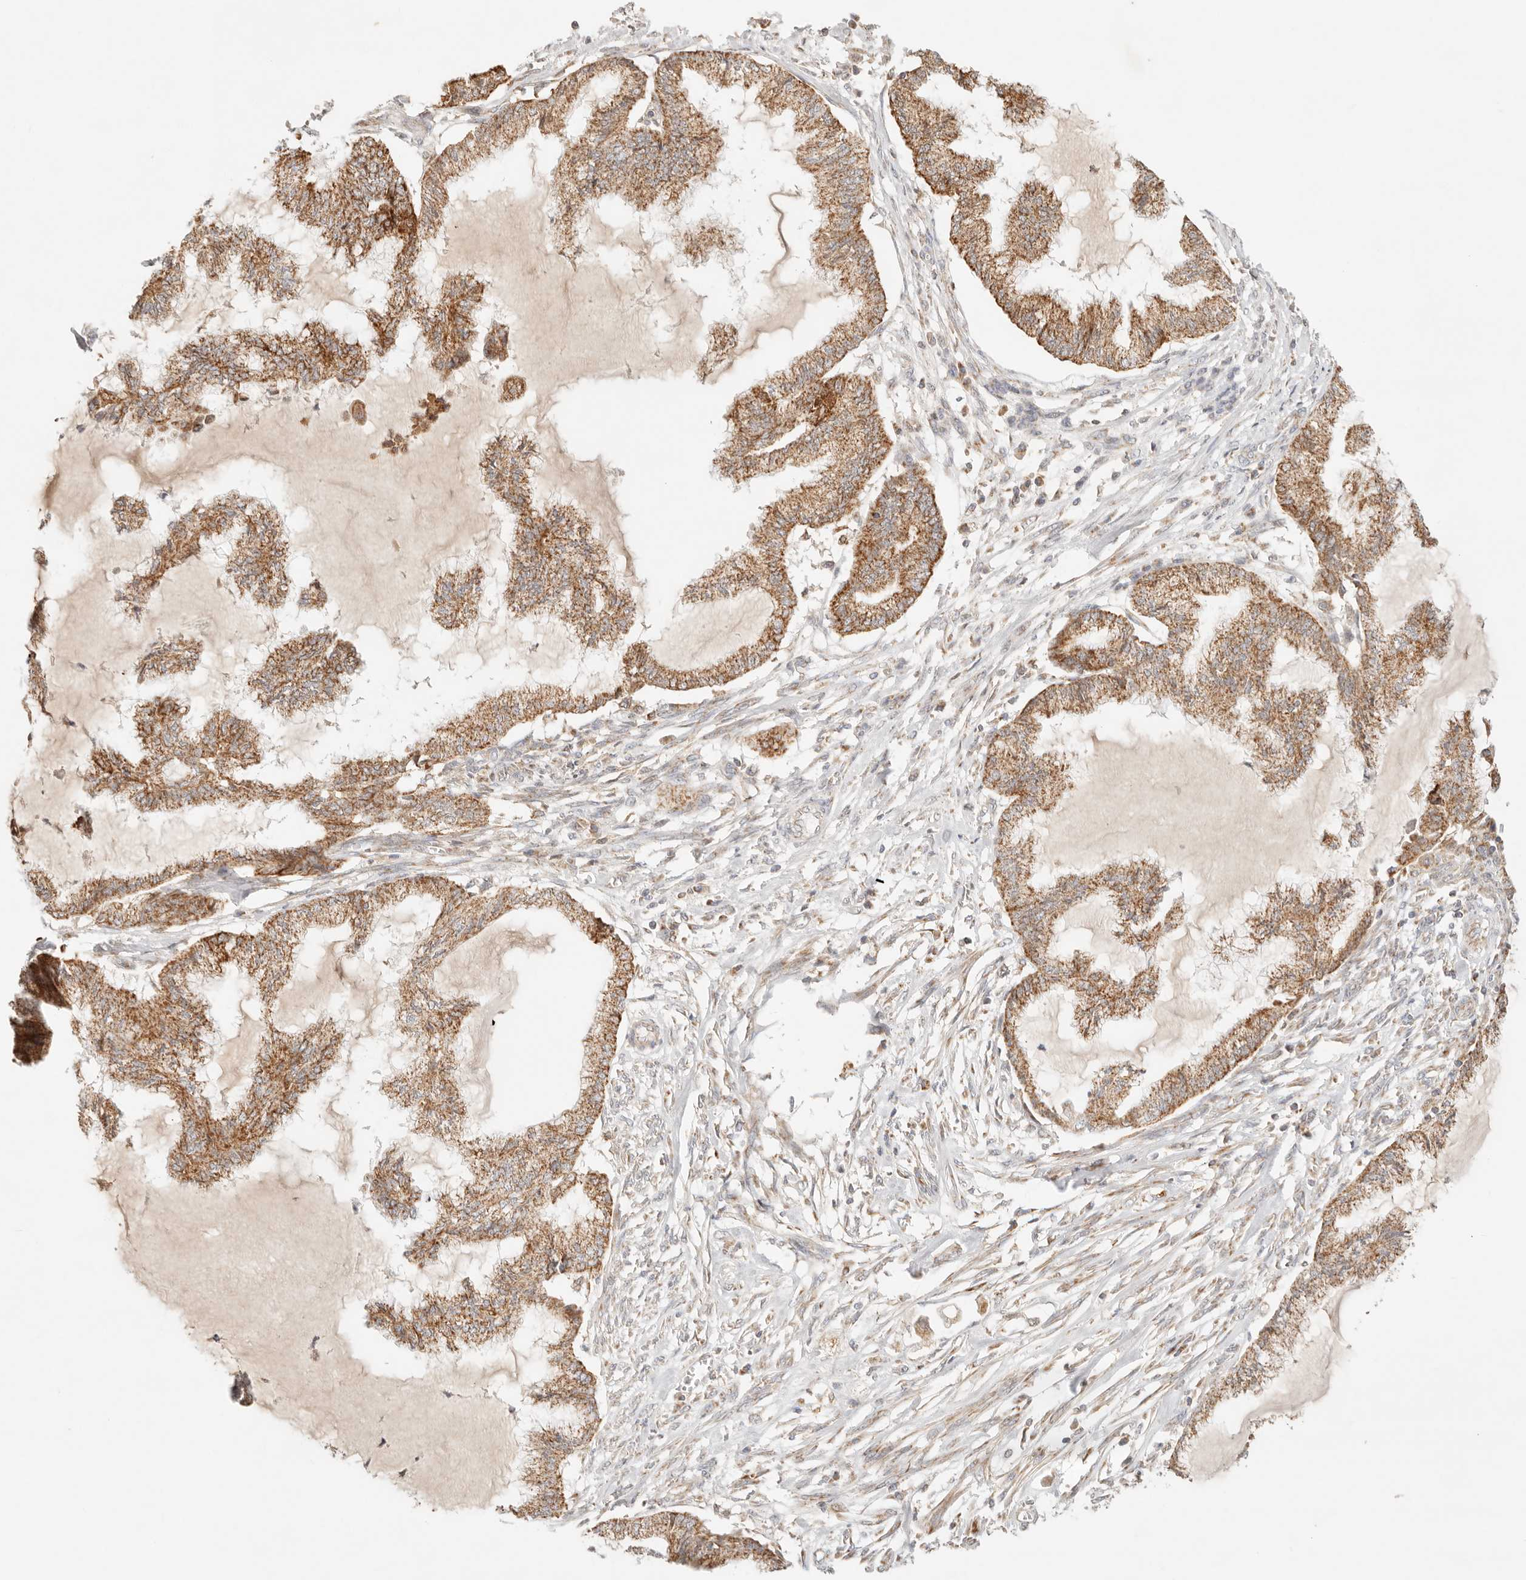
{"staining": {"intensity": "moderate", "quantity": ">75%", "location": "cytoplasmic/membranous"}, "tissue": "endometrial cancer", "cell_type": "Tumor cells", "image_type": "cancer", "snomed": [{"axis": "morphology", "description": "Adenocarcinoma, NOS"}, {"axis": "topography", "description": "Endometrium"}], "caption": "Endometrial cancer stained for a protein (brown) demonstrates moderate cytoplasmic/membranous positive positivity in approximately >75% of tumor cells.", "gene": "COA6", "patient": {"sex": "female", "age": 86}}